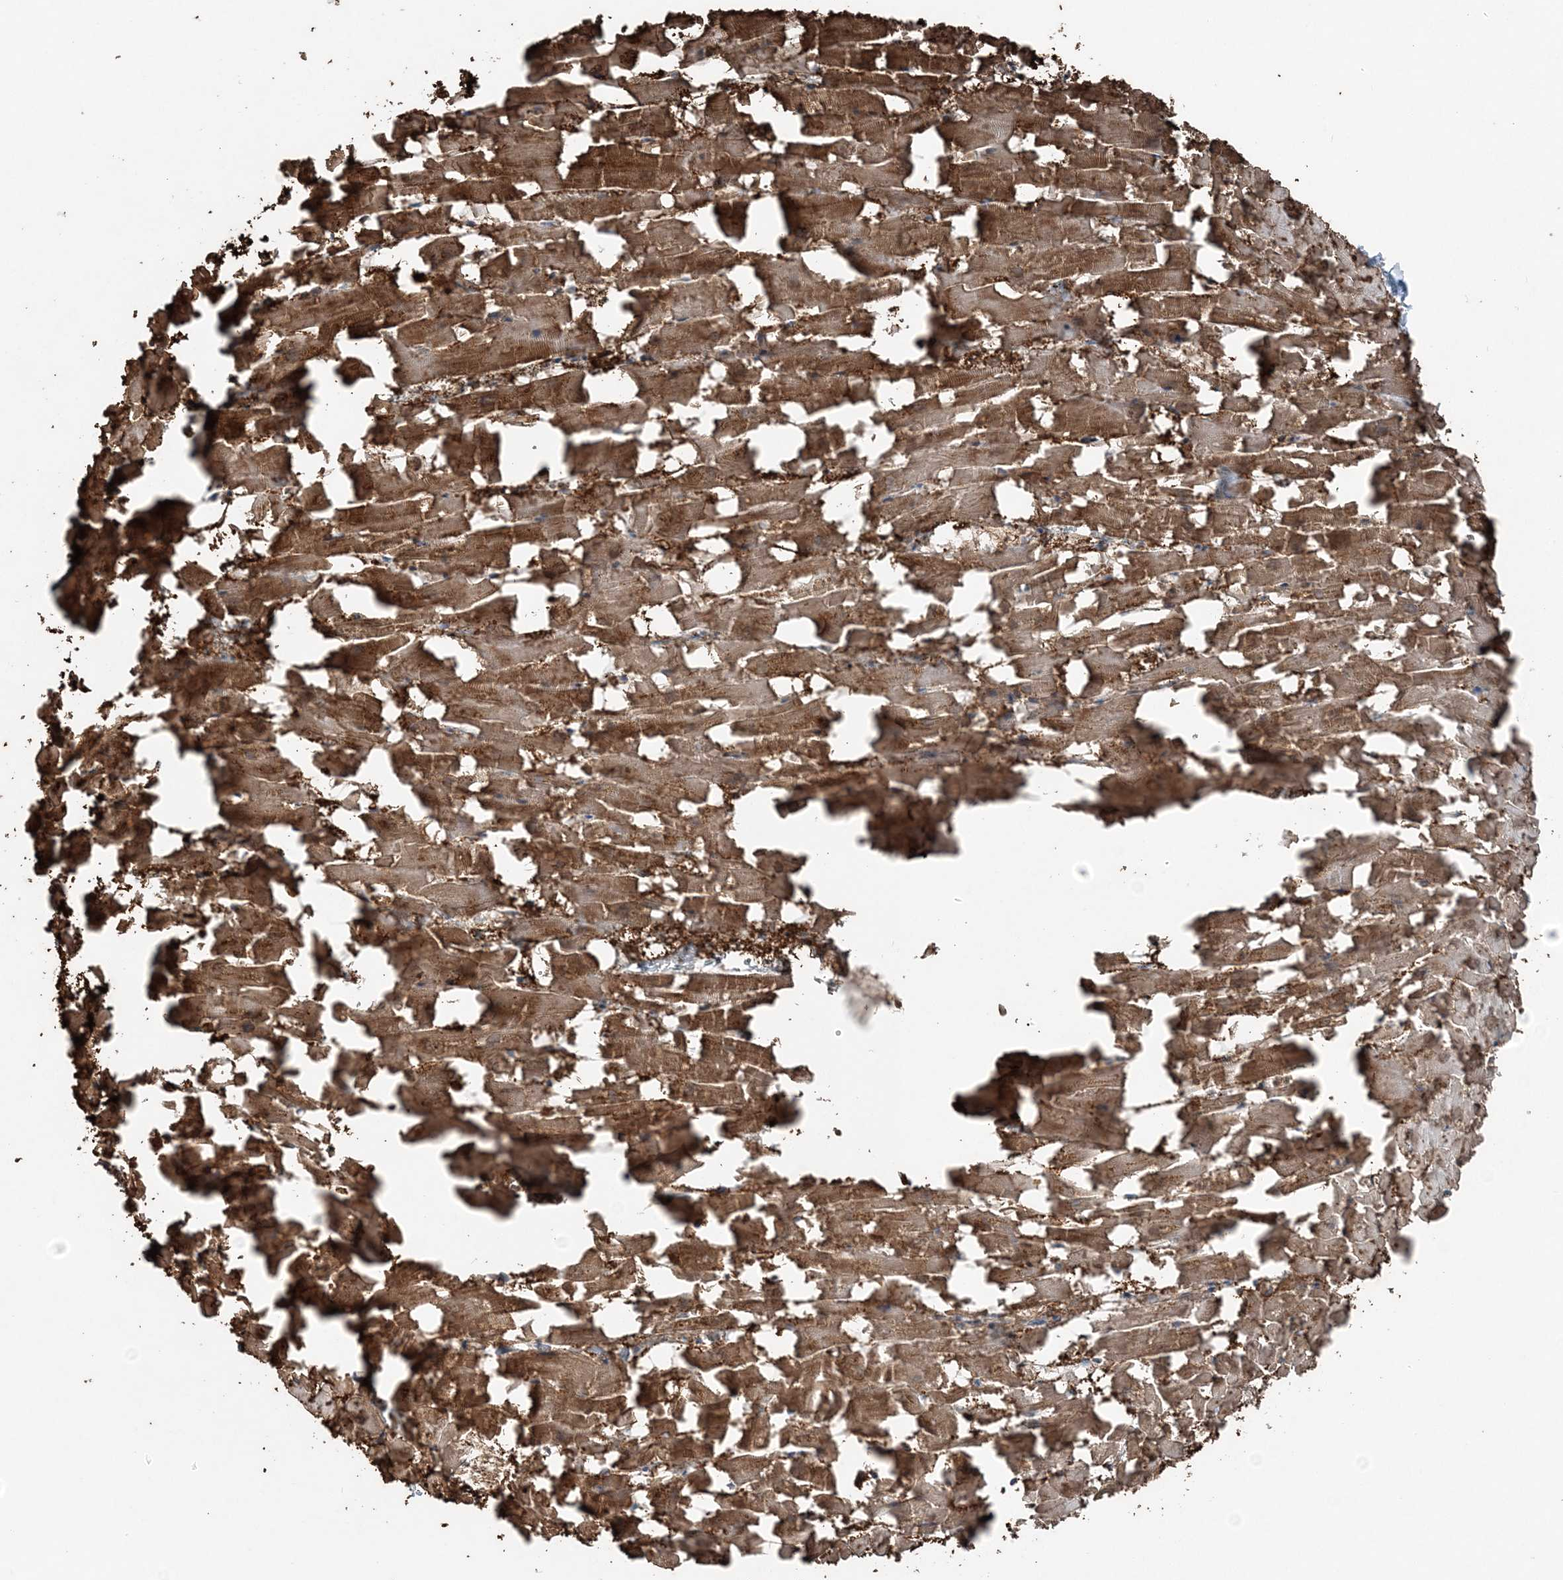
{"staining": {"intensity": "strong", "quantity": ">75%", "location": "cytoplasmic/membranous"}, "tissue": "heart muscle", "cell_type": "Cardiomyocytes", "image_type": "normal", "snomed": [{"axis": "morphology", "description": "Normal tissue, NOS"}, {"axis": "topography", "description": "Heart"}], "caption": "IHC of unremarkable human heart muscle displays high levels of strong cytoplasmic/membranous expression in approximately >75% of cardiomyocytes.", "gene": "KY", "patient": {"sex": "female", "age": 64}}